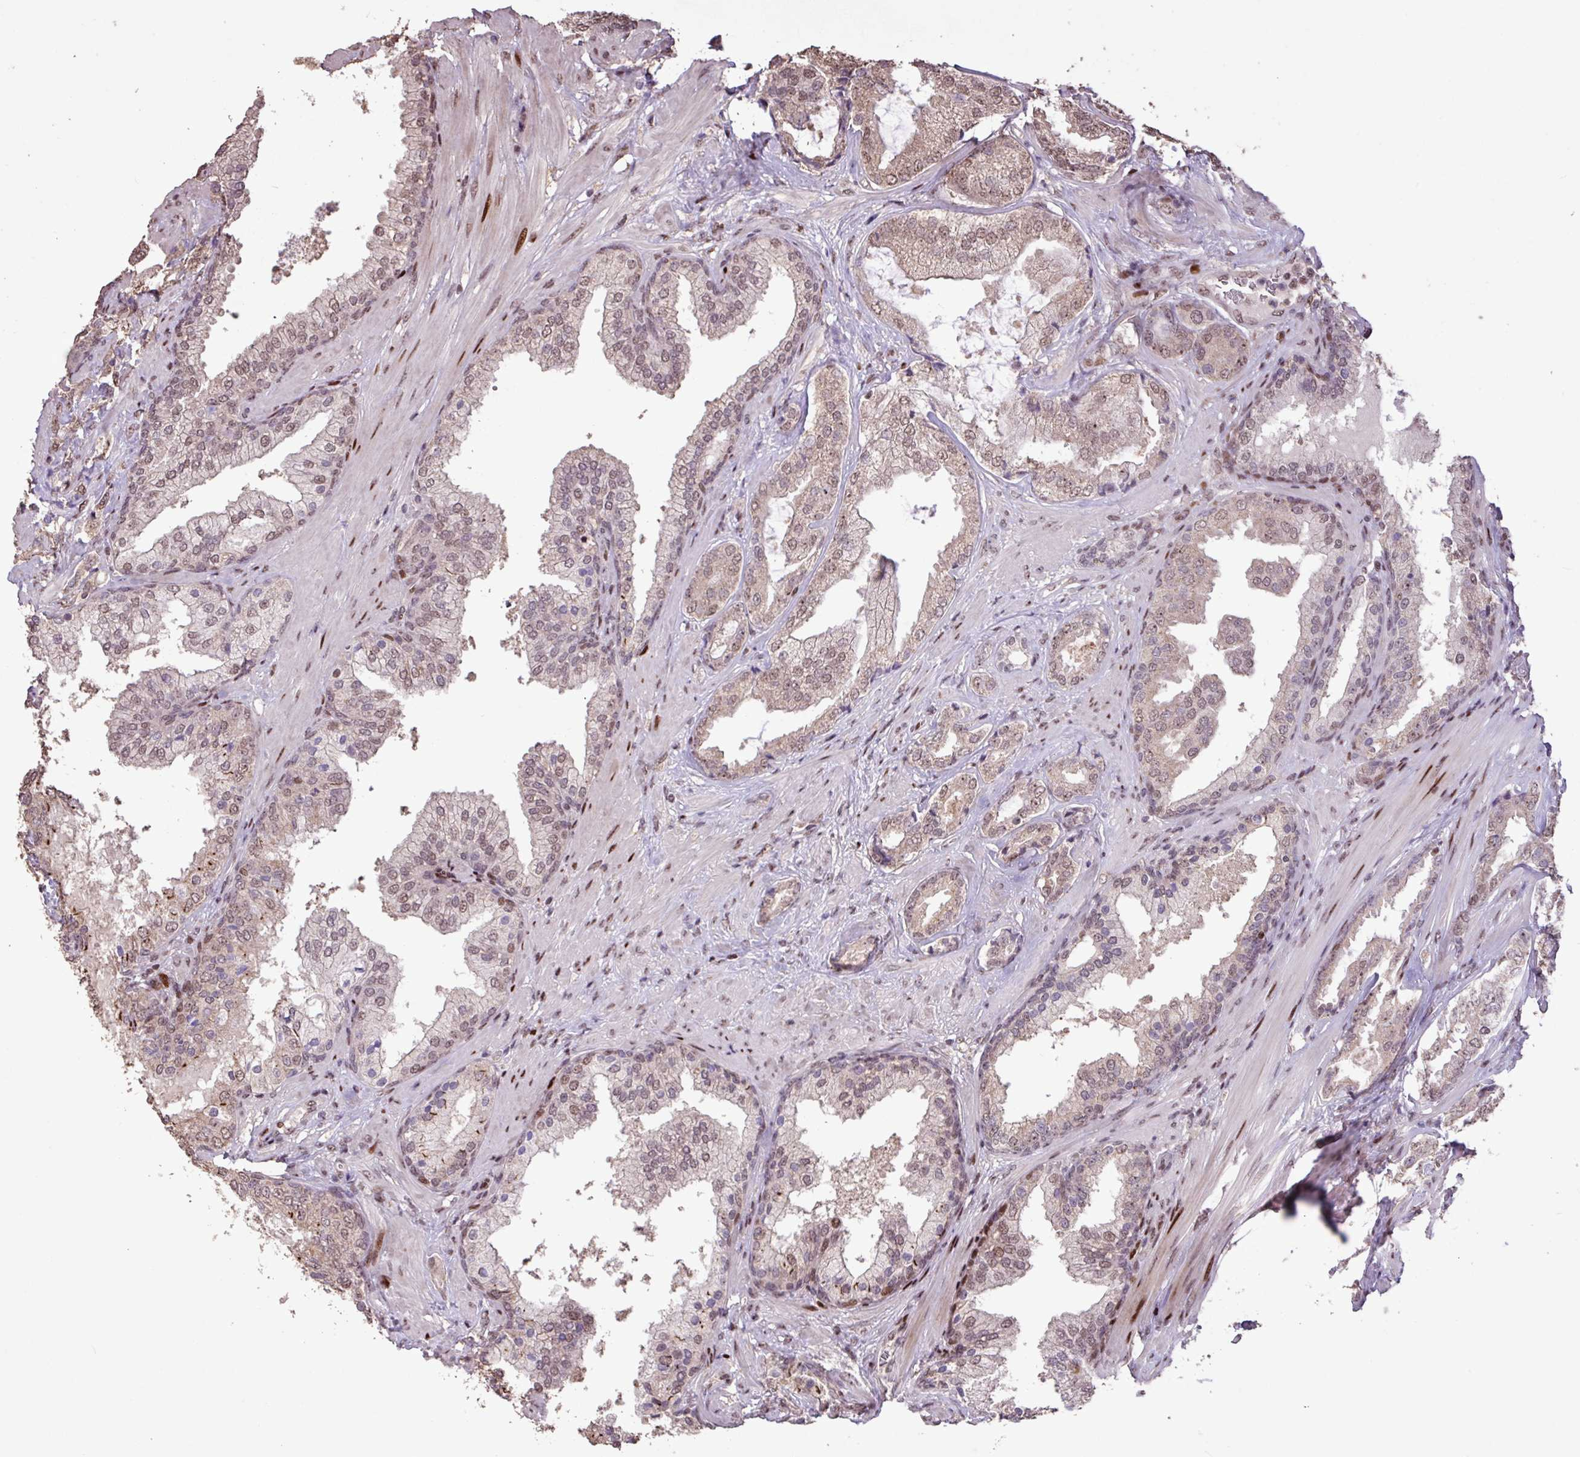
{"staining": {"intensity": "moderate", "quantity": "25%-75%", "location": "nuclear"}, "tissue": "prostate cancer", "cell_type": "Tumor cells", "image_type": "cancer", "snomed": [{"axis": "morphology", "description": "Adenocarcinoma, High grade"}, {"axis": "topography", "description": "Prostate"}], "caption": "This histopathology image reveals immunohistochemistry staining of prostate cancer, with medium moderate nuclear staining in about 25%-75% of tumor cells.", "gene": "ZNF709", "patient": {"sex": "male", "age": 60}}